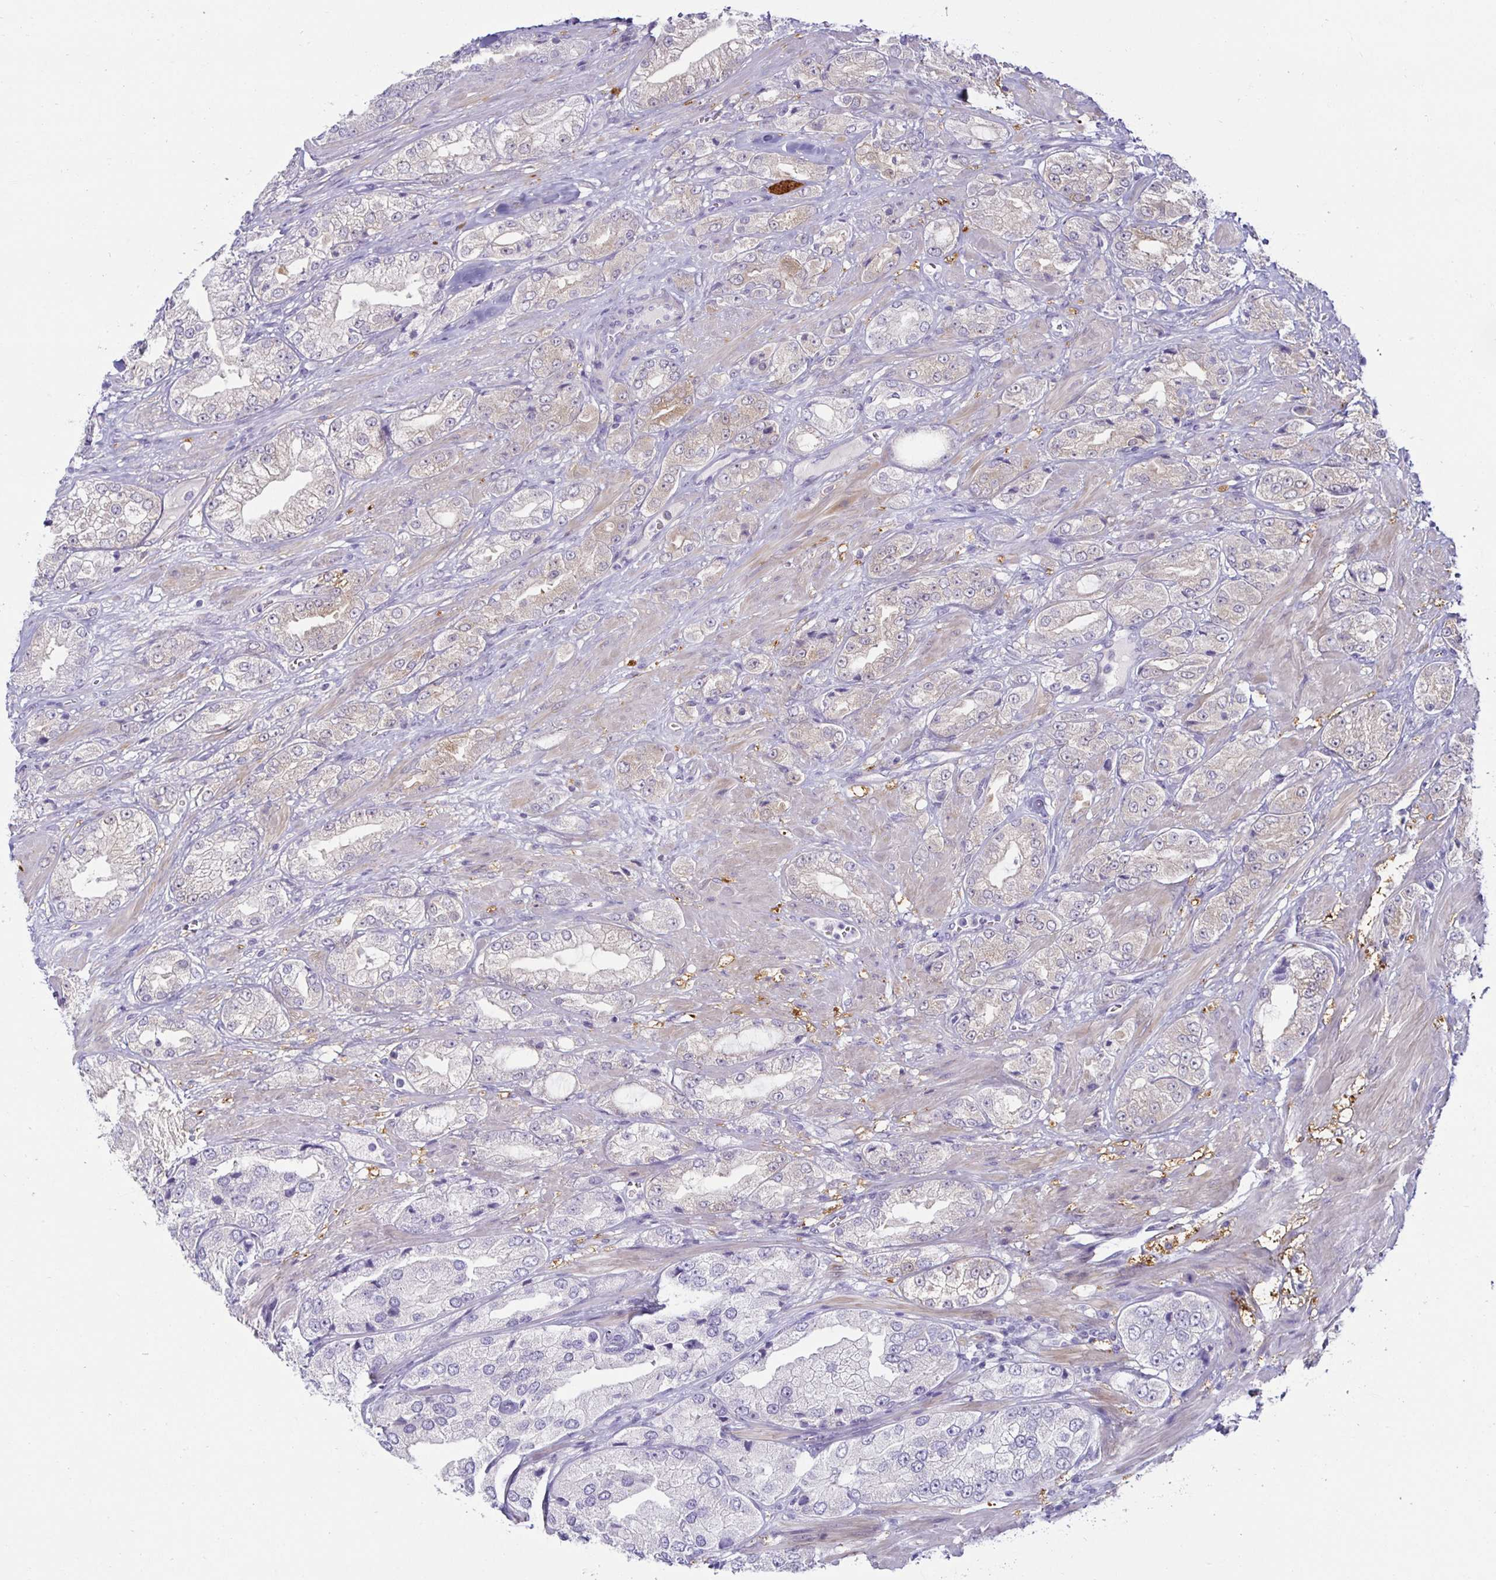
{"staining": {"intensity": "weak", "quantity": "<25%", "location": "cytoplasmic/membranous"}, "tissue": "prostate cancer", "cell_type": "Tumor cells", "image_type": "cancer", "snomed": [{"axis": "morphology", "description": "Adenocarcinoma, High grade"}, {"axis": "topography", "description": "Prostate"}], "caption": "This is an immunohistochemistry (IHC) histopathology image of prostate high-grade adenocarcinoma. There is no staining in tumor cells.", "gene": "MON2", "patient": {"sex": "male", "age": 68}}